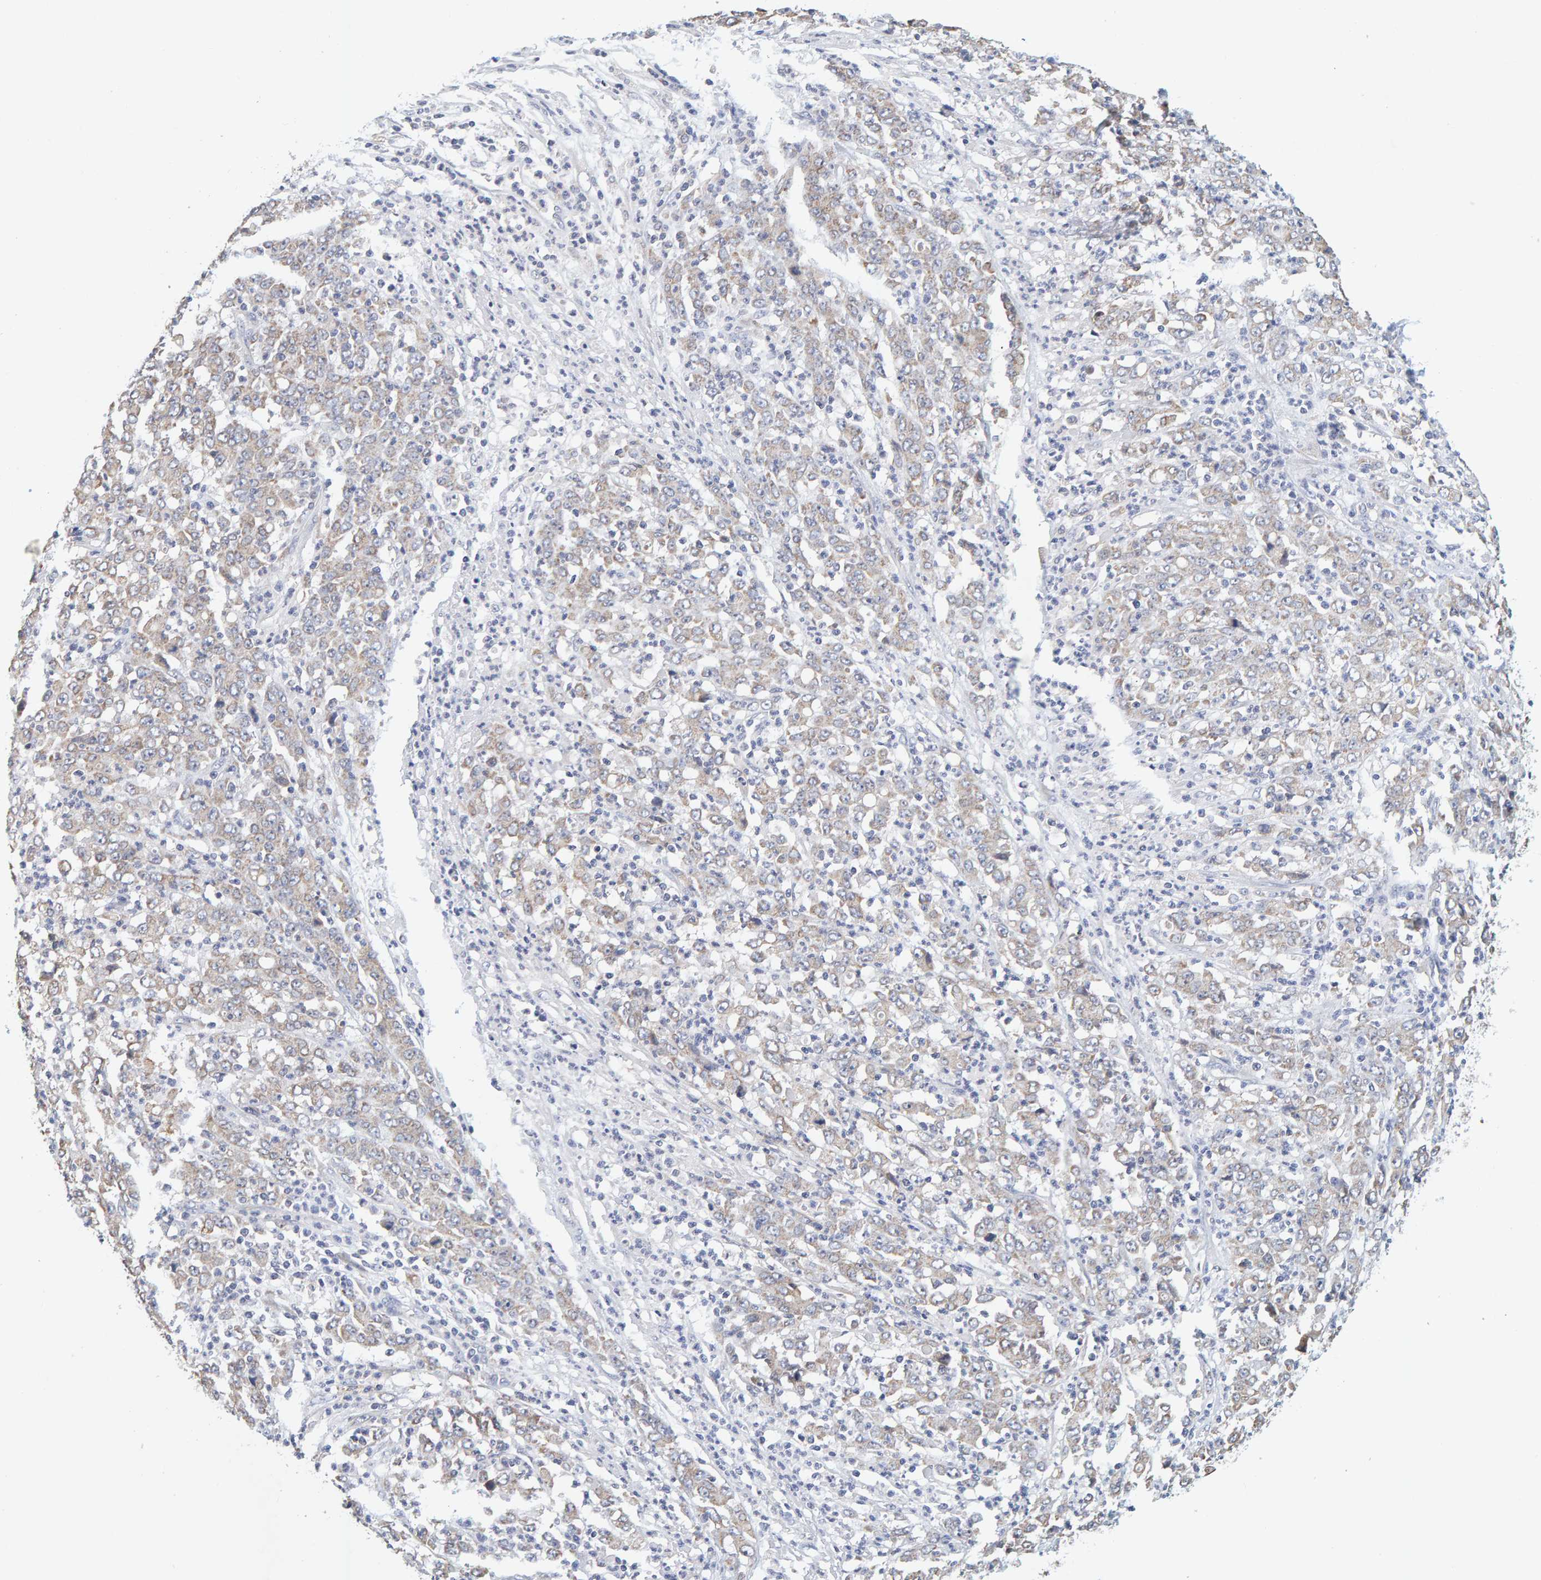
{"staining": {"intensity": "weak", "quantity": ">75%", "location": "cytoplasmic/membranous"}, "tissue": "stomach cancer", "cell_type": "Tumor cells", "image_type": "cancer", "snomed": [{"axis": "morphology", "description": "Adenocarcinoma, NOS"}, {"axis": "topography", "description": "Stomach, lower"}], "caption": "High-magnification brightfield microscopy of stomach cancer stained with DAB (brown) and counterstained with hematoxylin (blue). tumor cells exhibit weak cytoplasmic/membranous positivity is appreciated in approximately>75% of cells.", "gene": "SGPL1", "patient": {"sex": "female", "age": 71}}